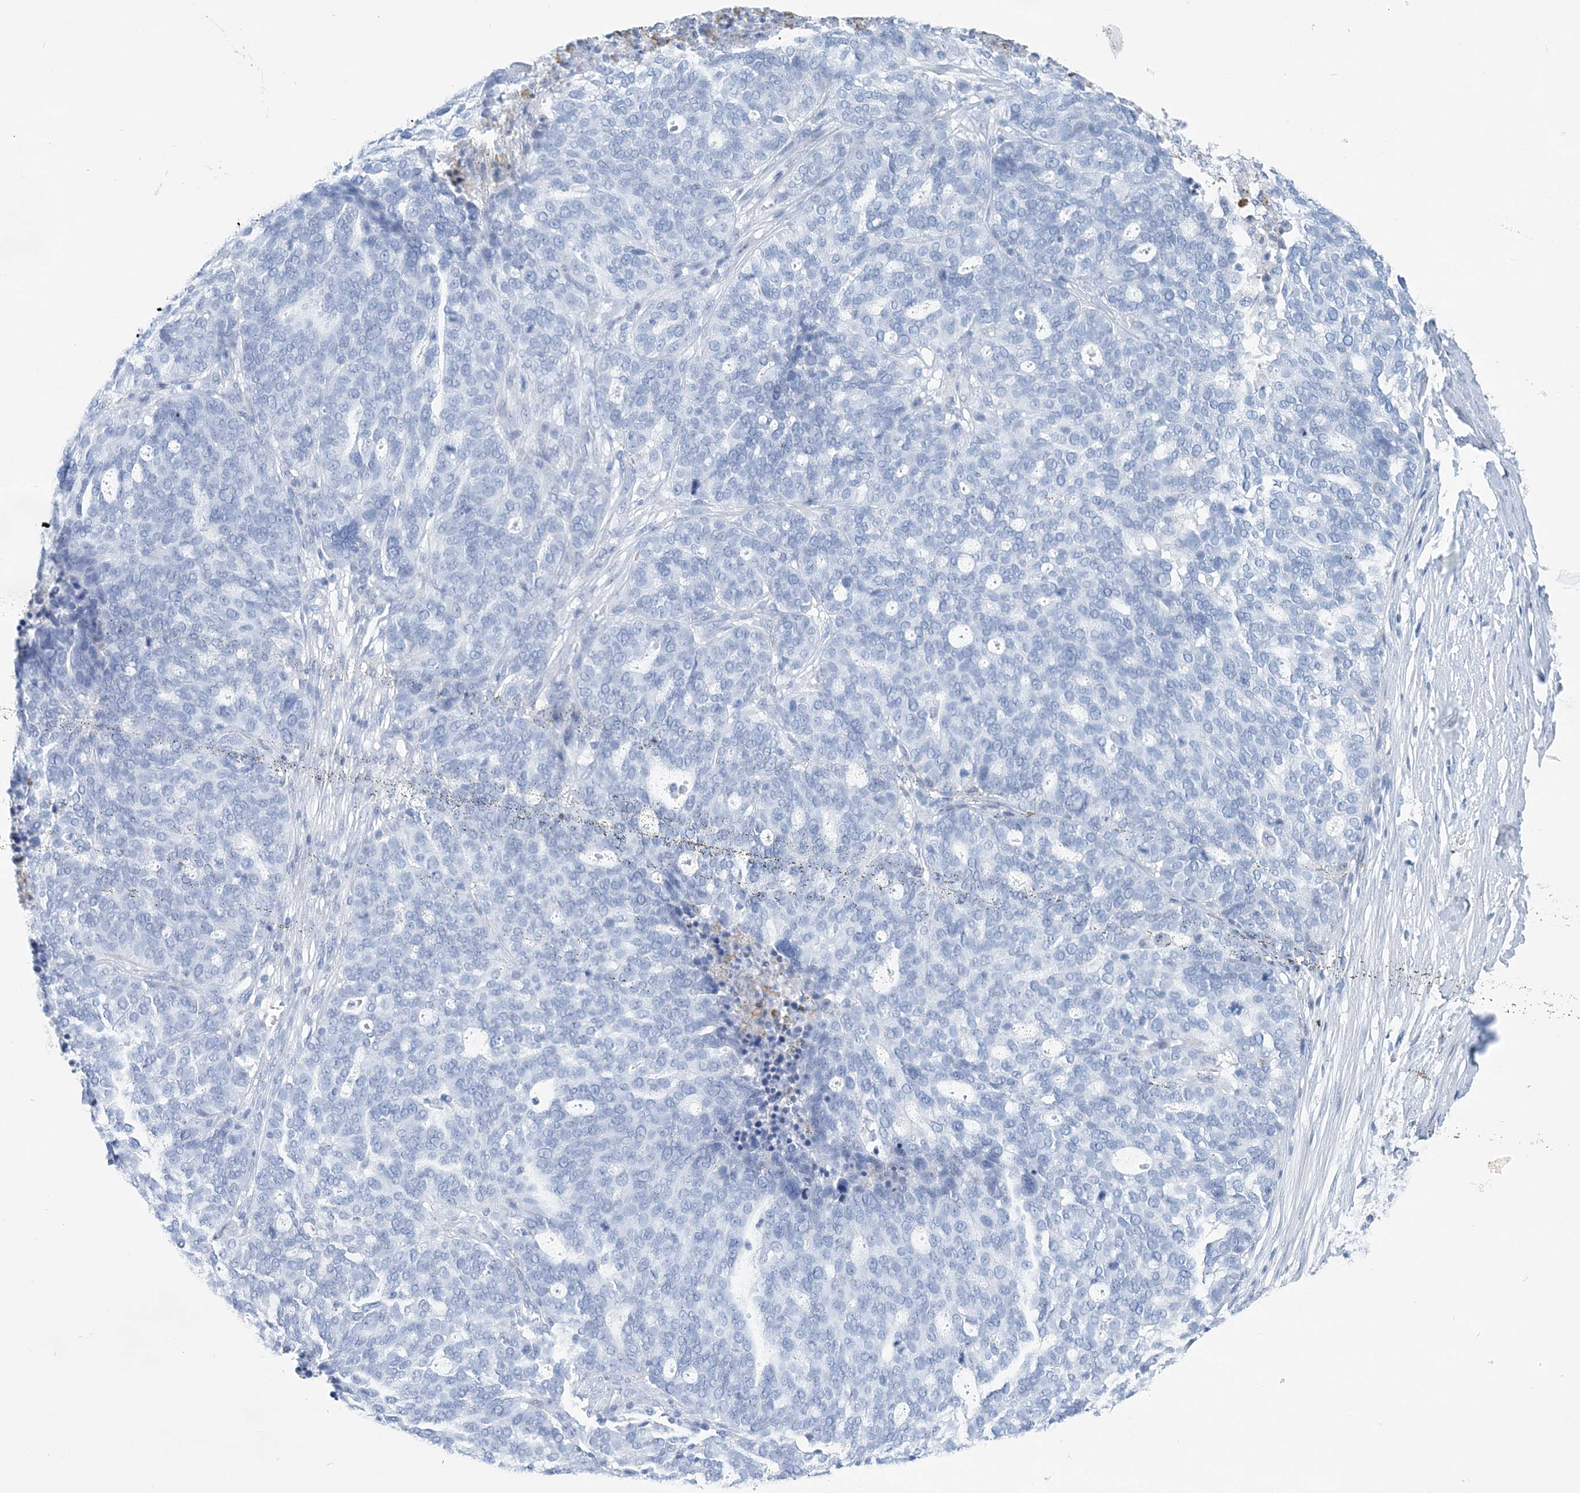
{"staining": {"intensity": "negative", "quantity": "none", "location": "none"}, "tissue": "ovarian cancer", "cell_type": "Tumor cells", "image_type": "cancer", "snomed": [{"axis": "morphology", "description": "Cystadenocarcinoma, serous, NOS"}, {"axis": "topography", "description": "Ovary"}], "caption": "IHC of ovarian serous cystadenocarcinoma shows no staining in tumor cells.", "gene": "NKX6-1", "patient": {"sex": "female", "age": 59}}